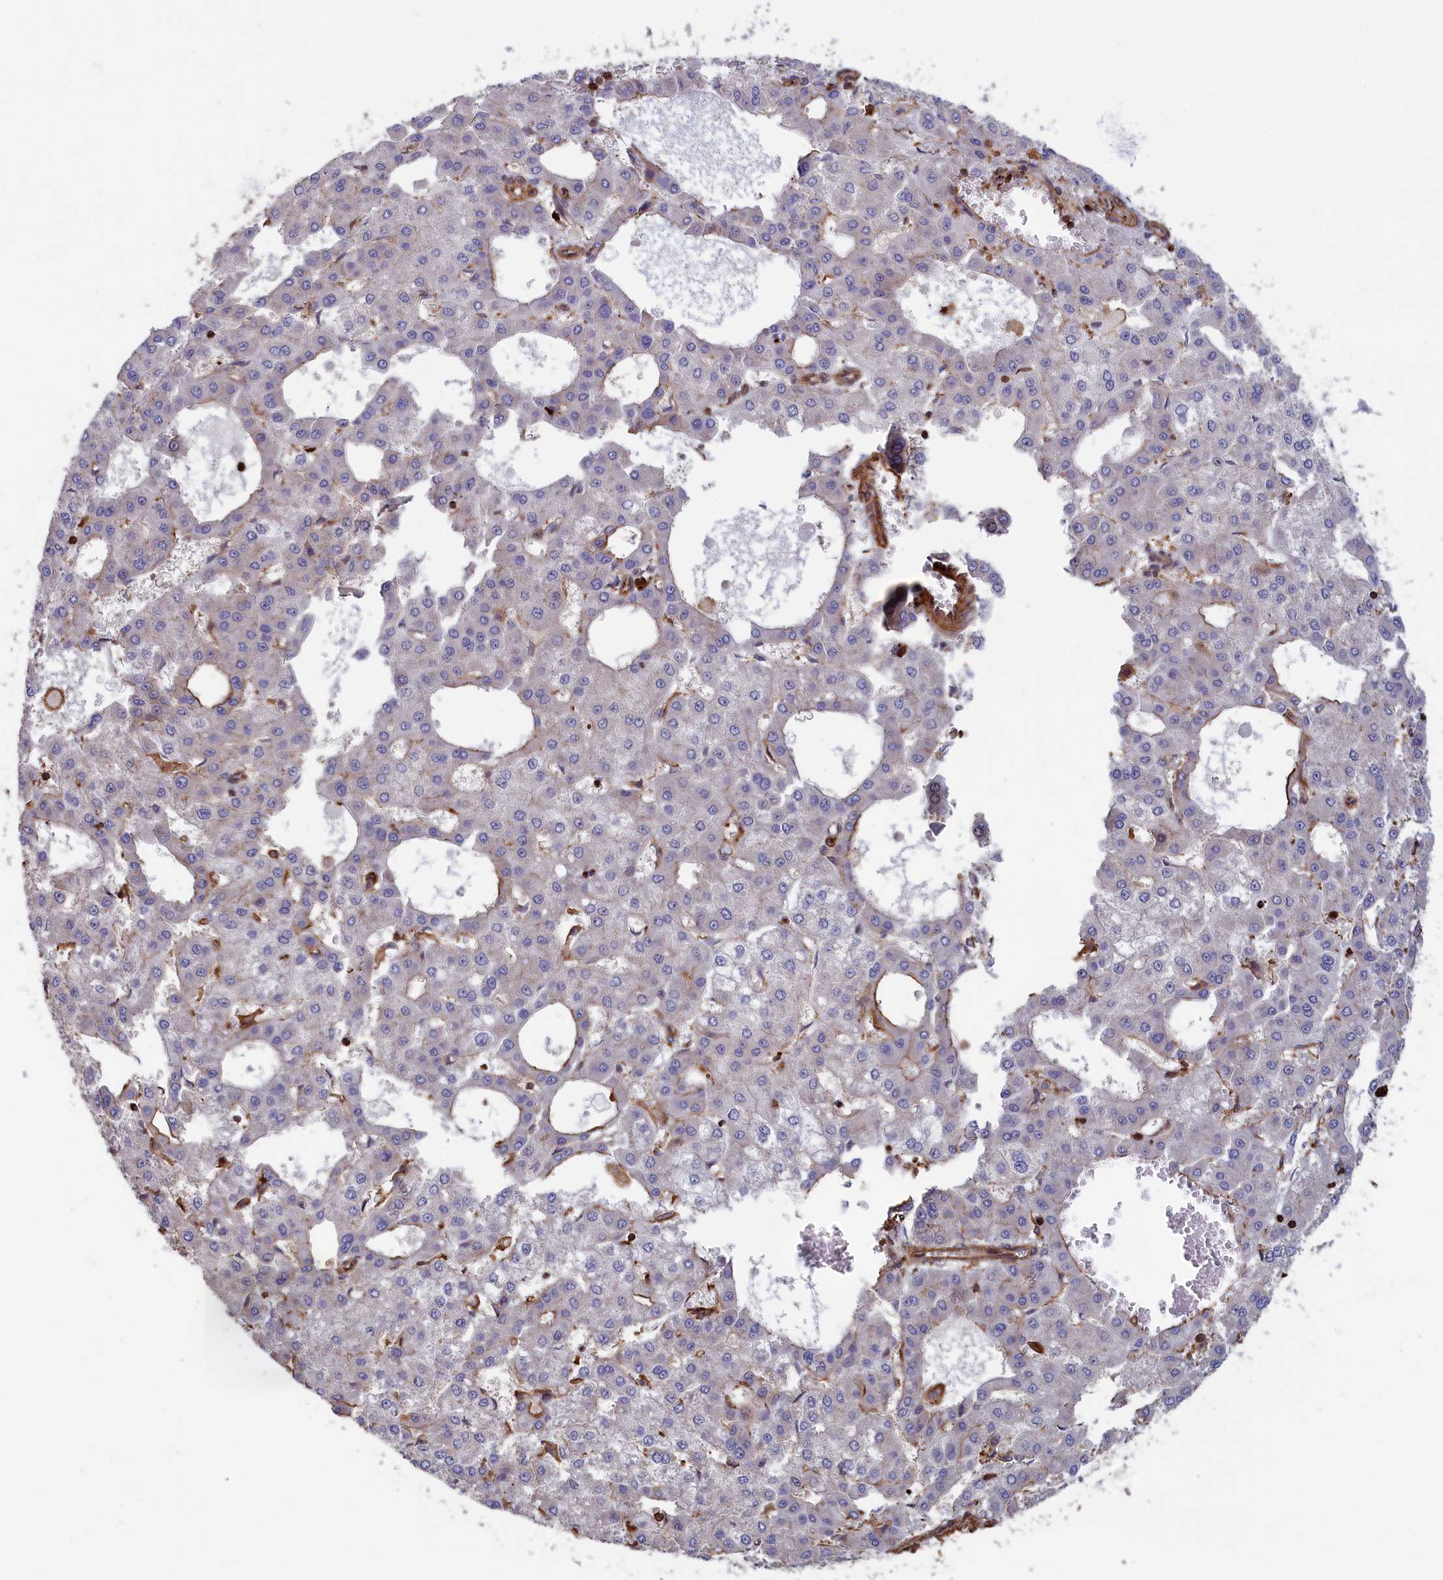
{"staining": {"intensity": "negative", "quantity": "none", "location": "none"}, "tissue": "liver cancer", "cell_type": "Tumor cells", "image_type": "cancer", "snomed": [{"axis": "morphology", "description": "Carcinoma, Hepatocellular, NOS"}, {"axis": "topography", "description": "Liver"}], "caption": "IHC of liver hepatocellular carcinoma displays no positivity in tumor cells.", "gene": "ANKRD27", "patient": {"sex": "male", "age": 47}}